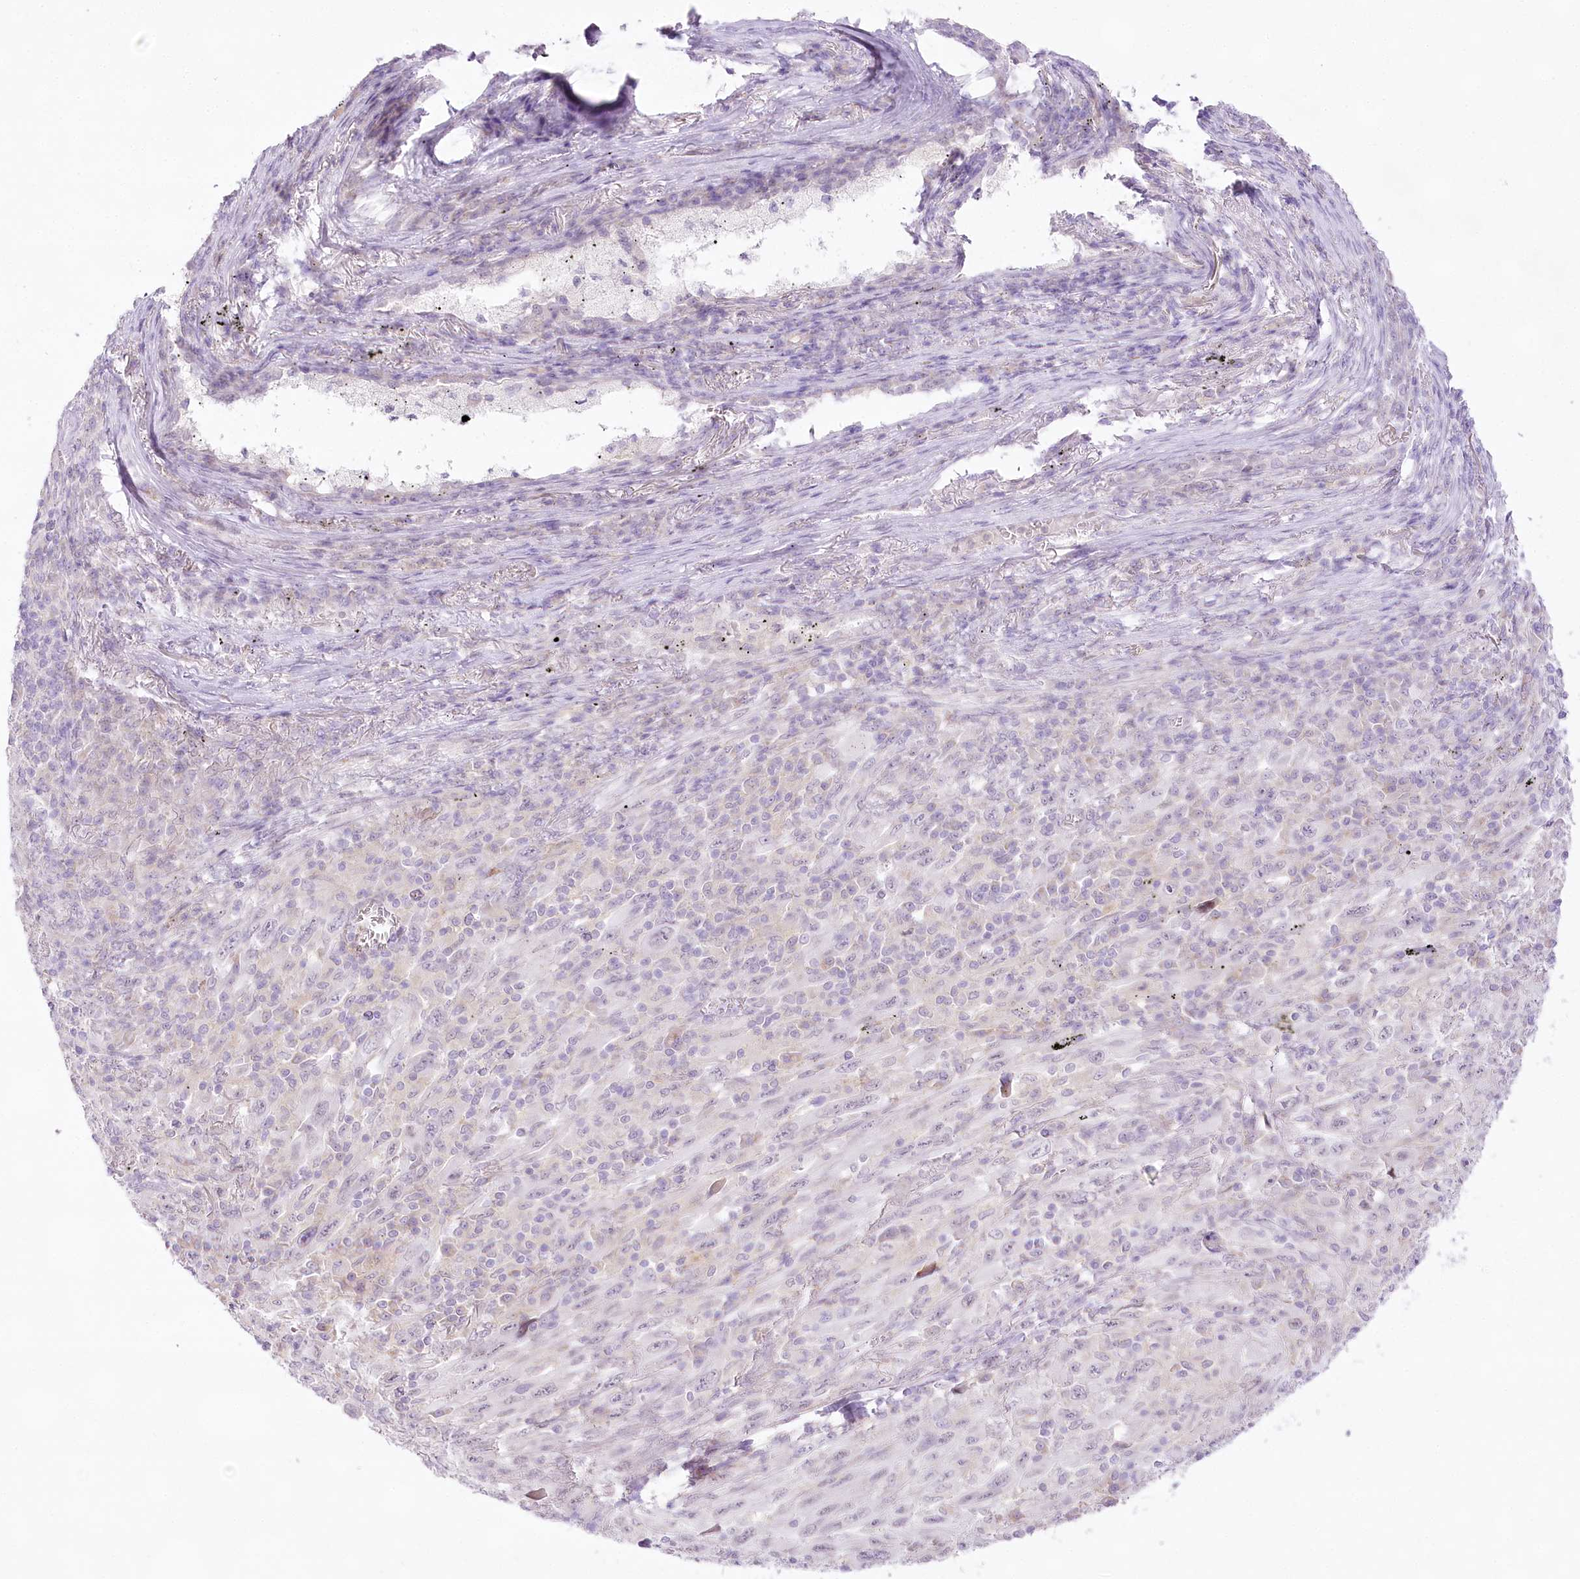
{"staining": {"intensity": "negative", "quantity": "none", "location": "none"}, "tissue": "melanoma", "cell_type": "Tumor cells", "image_type": "cancer", "snomed": [{"axis": "morphology", "description": "Malignant melanoma, Metastatic site"}, {"axis": "topography", "description": "Skin"}], "caption": "Tumor cells are negative for brown protein staining in malignant melanoma (metastatic site).", "gene": "CCDC30", "patient": {"sex": "female", "age": 56}}